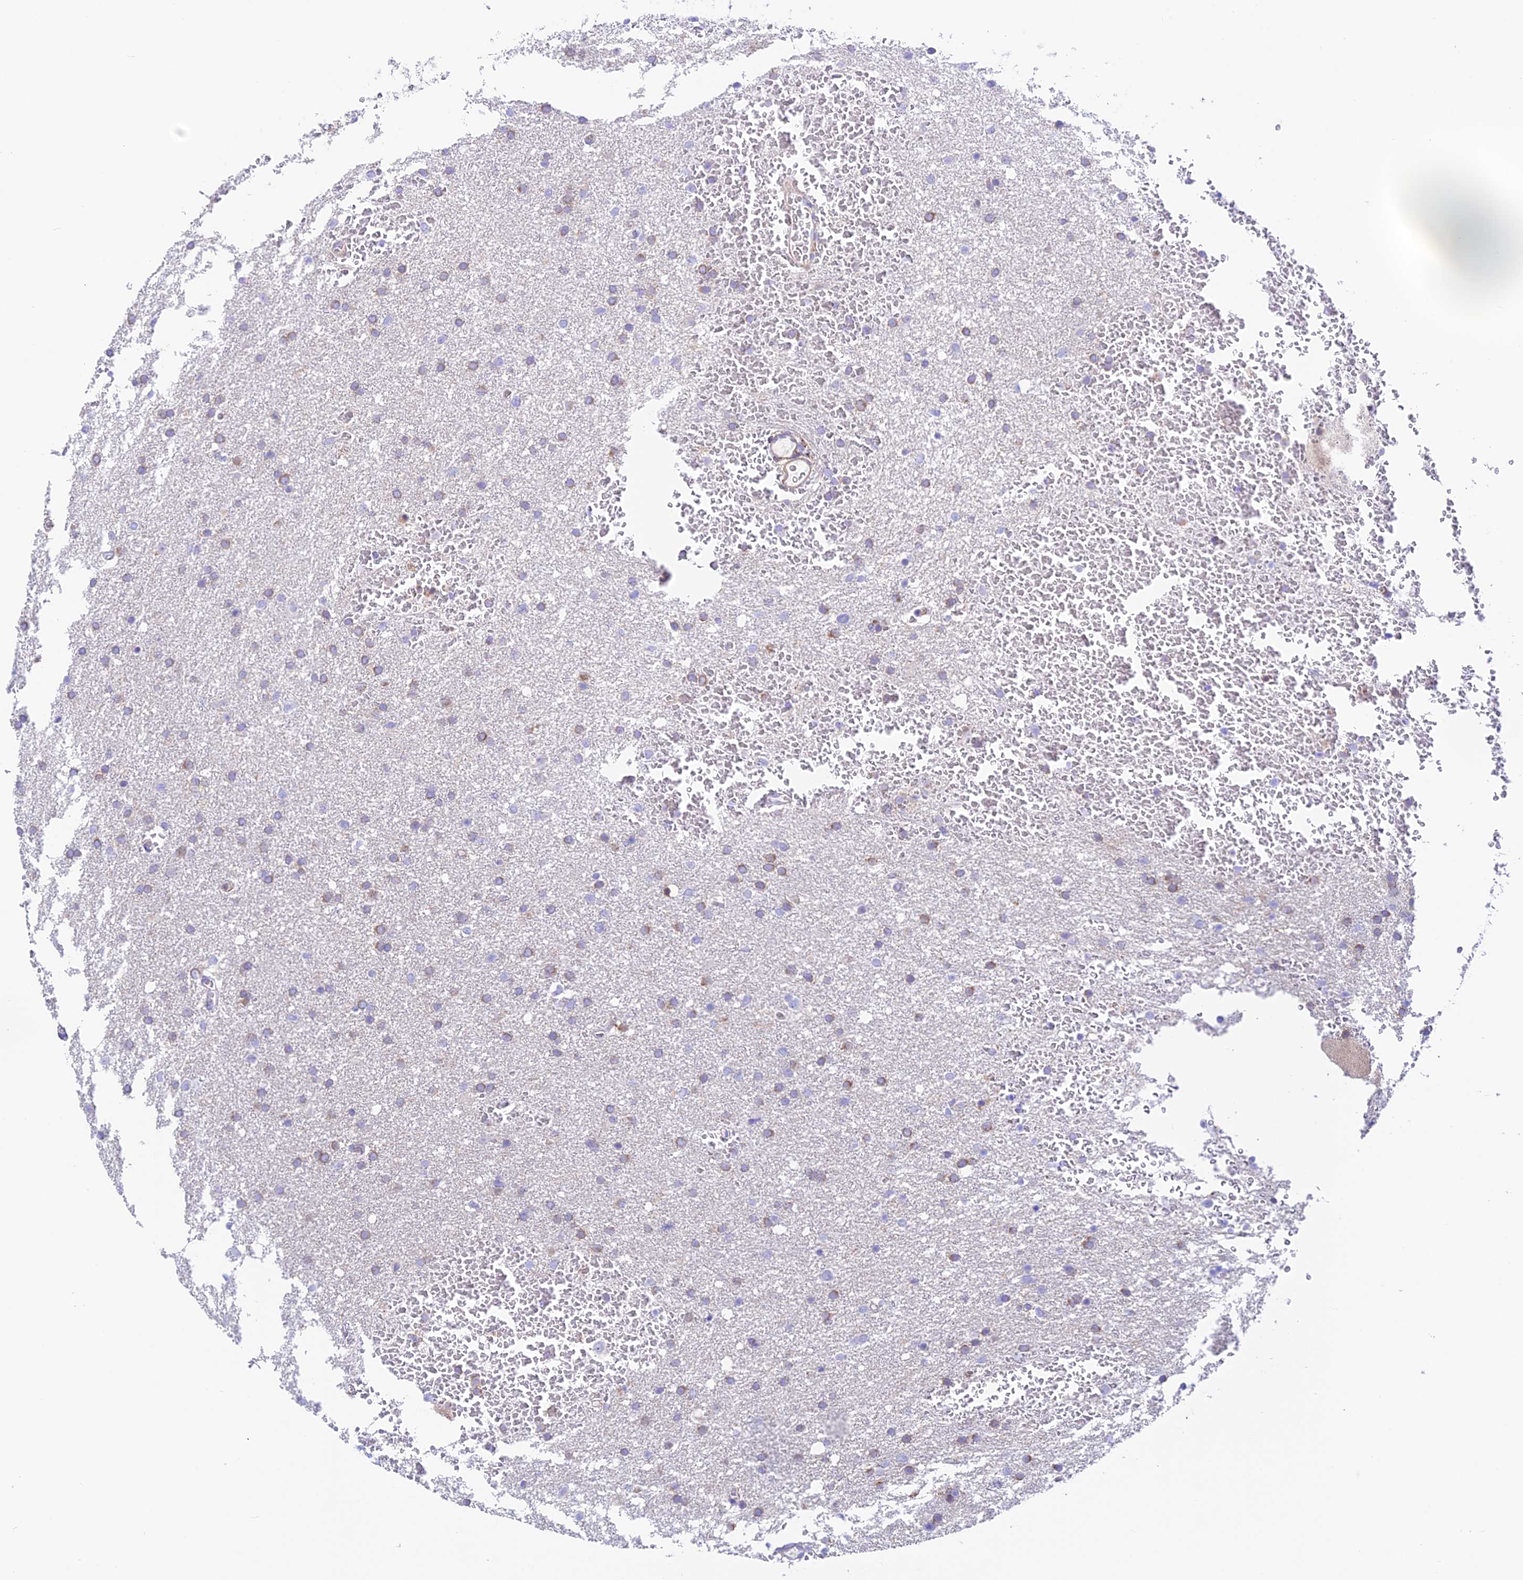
{"staining": {"intensity": "weak", "quantity": "25%-75%", "location": "cytoplasmic/membranous"}, "tissue": "glioma", "cell_type": "Tumor cells", "image_type": "cancer", "snomed": [{"axis": "morphology", "description": "Glioma, malignant, High grade"}, {"axis": "topography", "description": "Cerebral cortex"}], "caption": "Immunohistochemistry (IHC) micrograph of human malignant glioma (high-grade) stained for a protein (brown), which reveals low levels of weak cytoplasmic/membranous staining in about 25%-75% of tumor cells.", "gene": "PRIM1", "patient": {"sex": "female", "age": 36}}